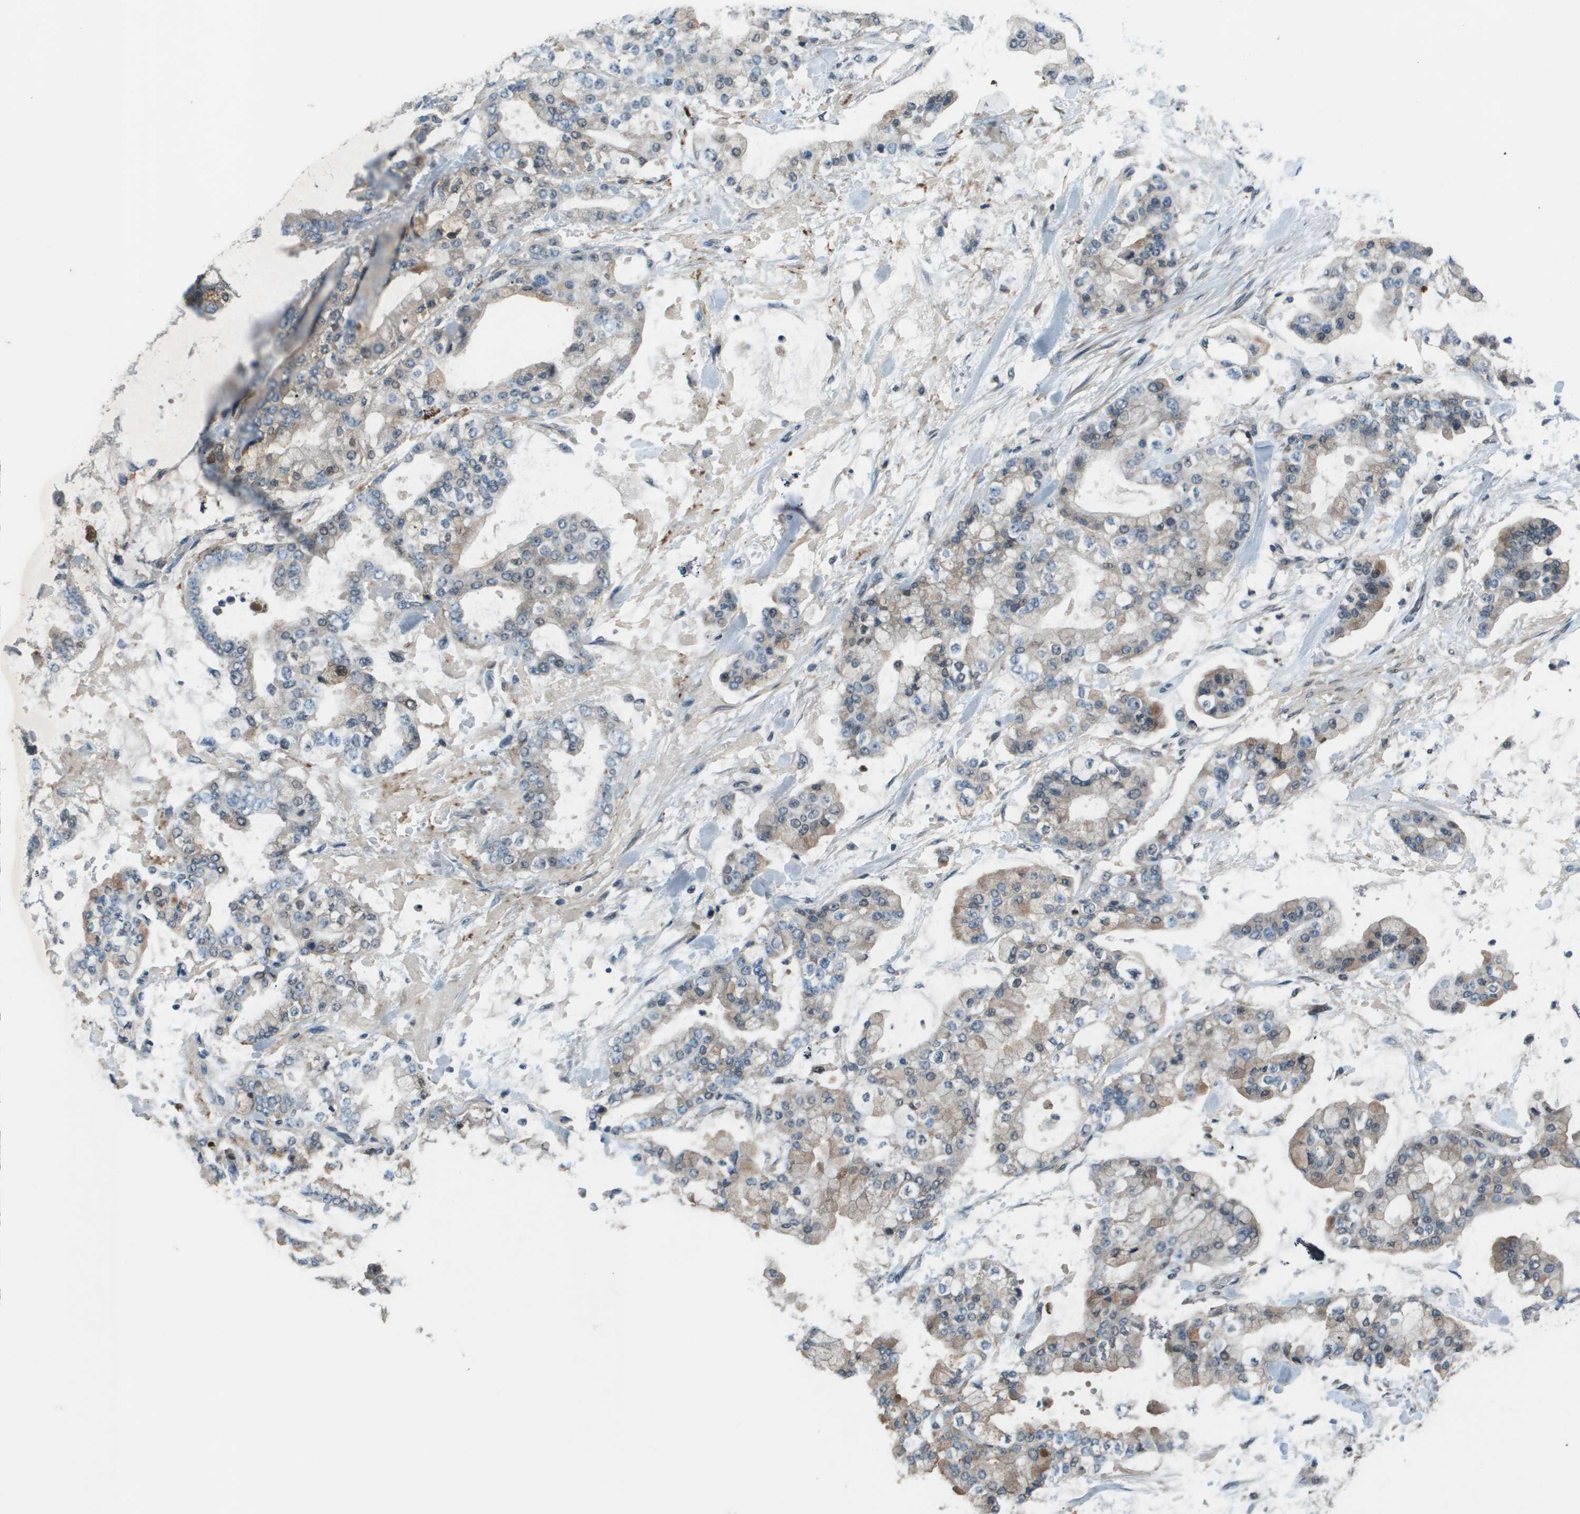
{"staining": {"intensity": "weak", "quantity": "<25%", "location": "cytoplasmic/membranous"}, "tissue": "stomach cancer", "cell_type": "Tumor cells", "image_type": "cancer", "snomed": [{"axis": "morphology", "description": "Normal tissue, NOS"}, {"axis": "morphology", "description": "Adenocarcinoma, NOS"}, {"axis": "topography", "description": "Stomach, upper"}, {"axis": "topography", "description": "Stomach"}], "caption": "Adenocarcinoma (stomach) was stained to show a protein in brown. There is no significant expression in tumor cells.", "gene": "GOSR2", "patient": {"sex": "male", "age": 76}}